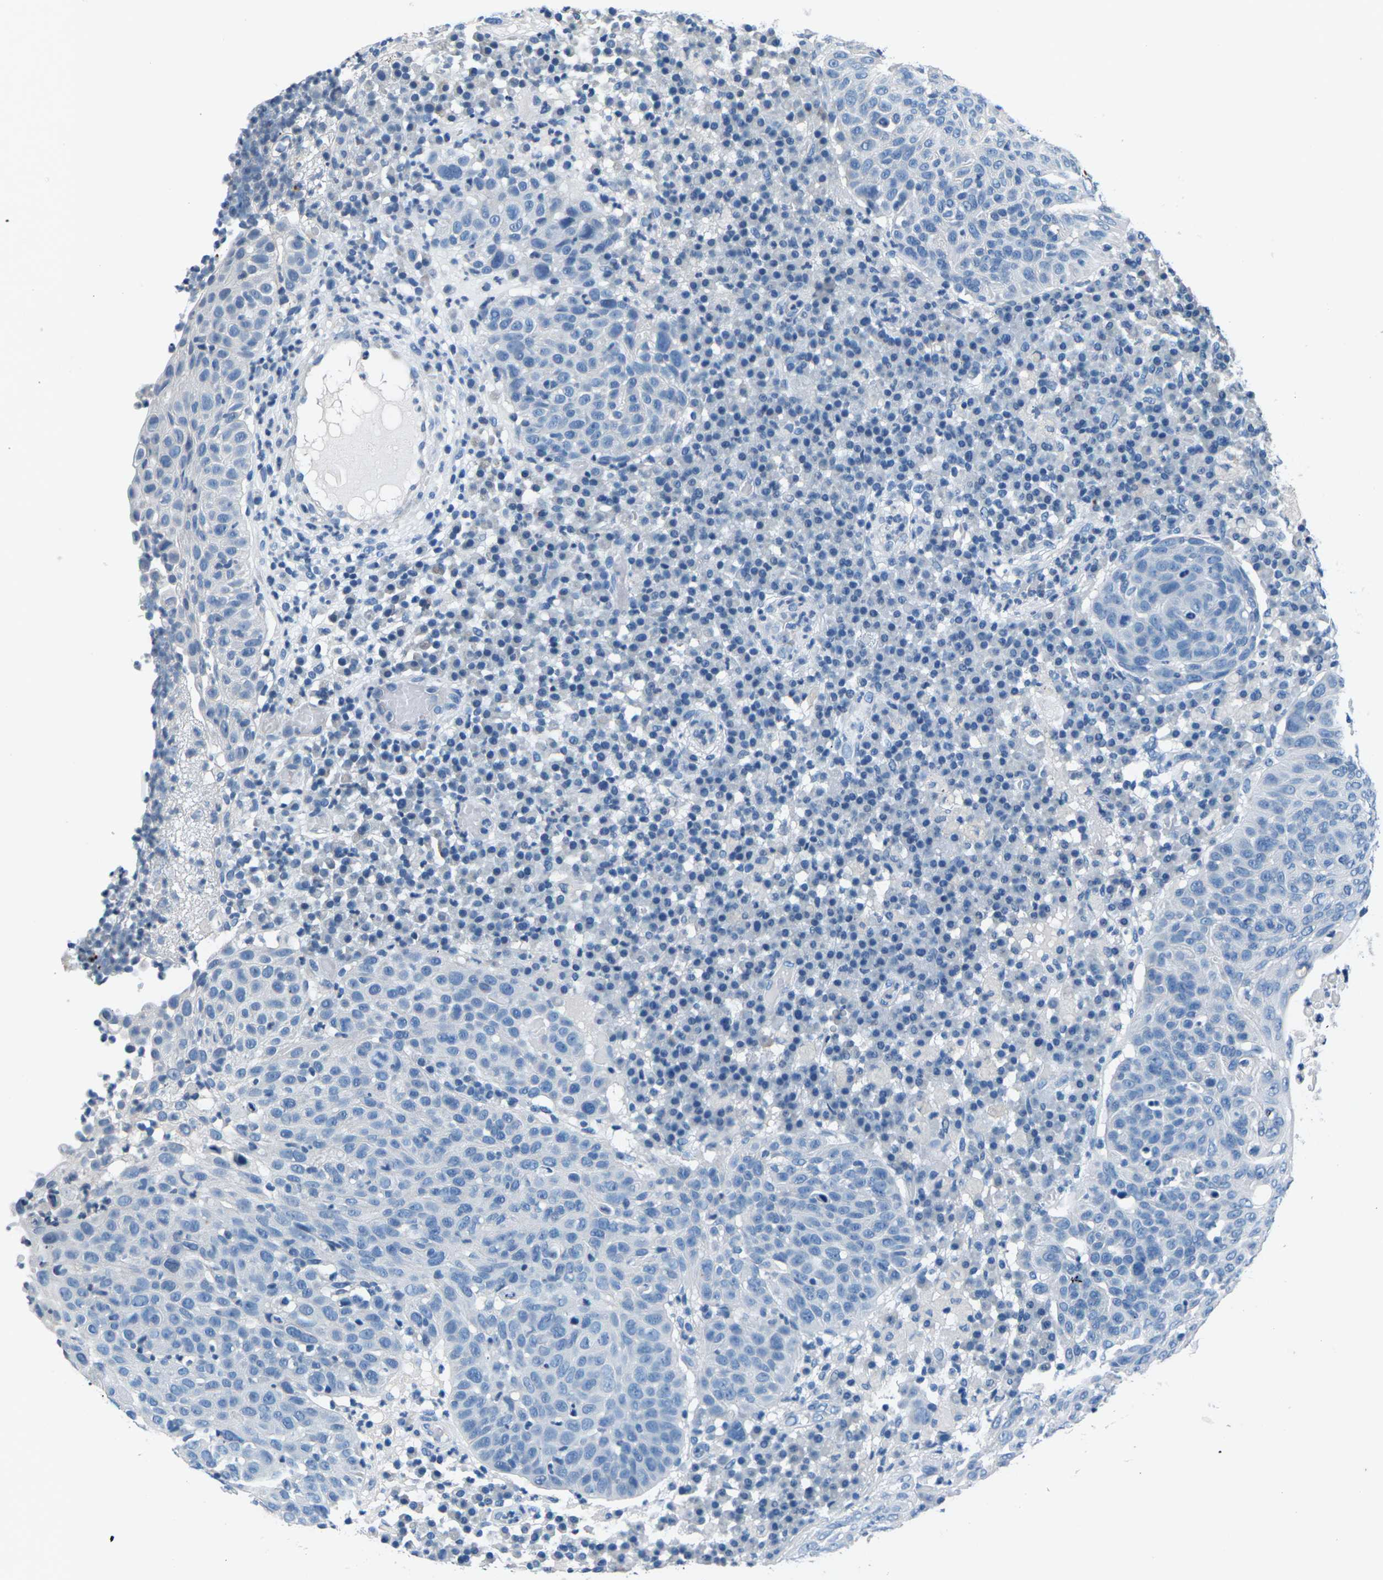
{"staining": {"intensity": "negative", "quantity": "none", "location": "none"}, "tissue": "skin cancer", "cell_type": "Tumor cells", "image_type": "cancer", "snomed": [{"axis": "morphology", "description": "Squamous cell carcinoma in situ, NOS"}, {"axis": "morphology", "description": "Squamous cell carcinoma, NOS"}, {"axis": "topography", "description": "Skin"}], "caption": "Tumor cells are negative for brown protein staining in skin cancer (squamous cell carcinoma).", "gene": "UMOD", "patient": {"sex": "male", "age": 93}}